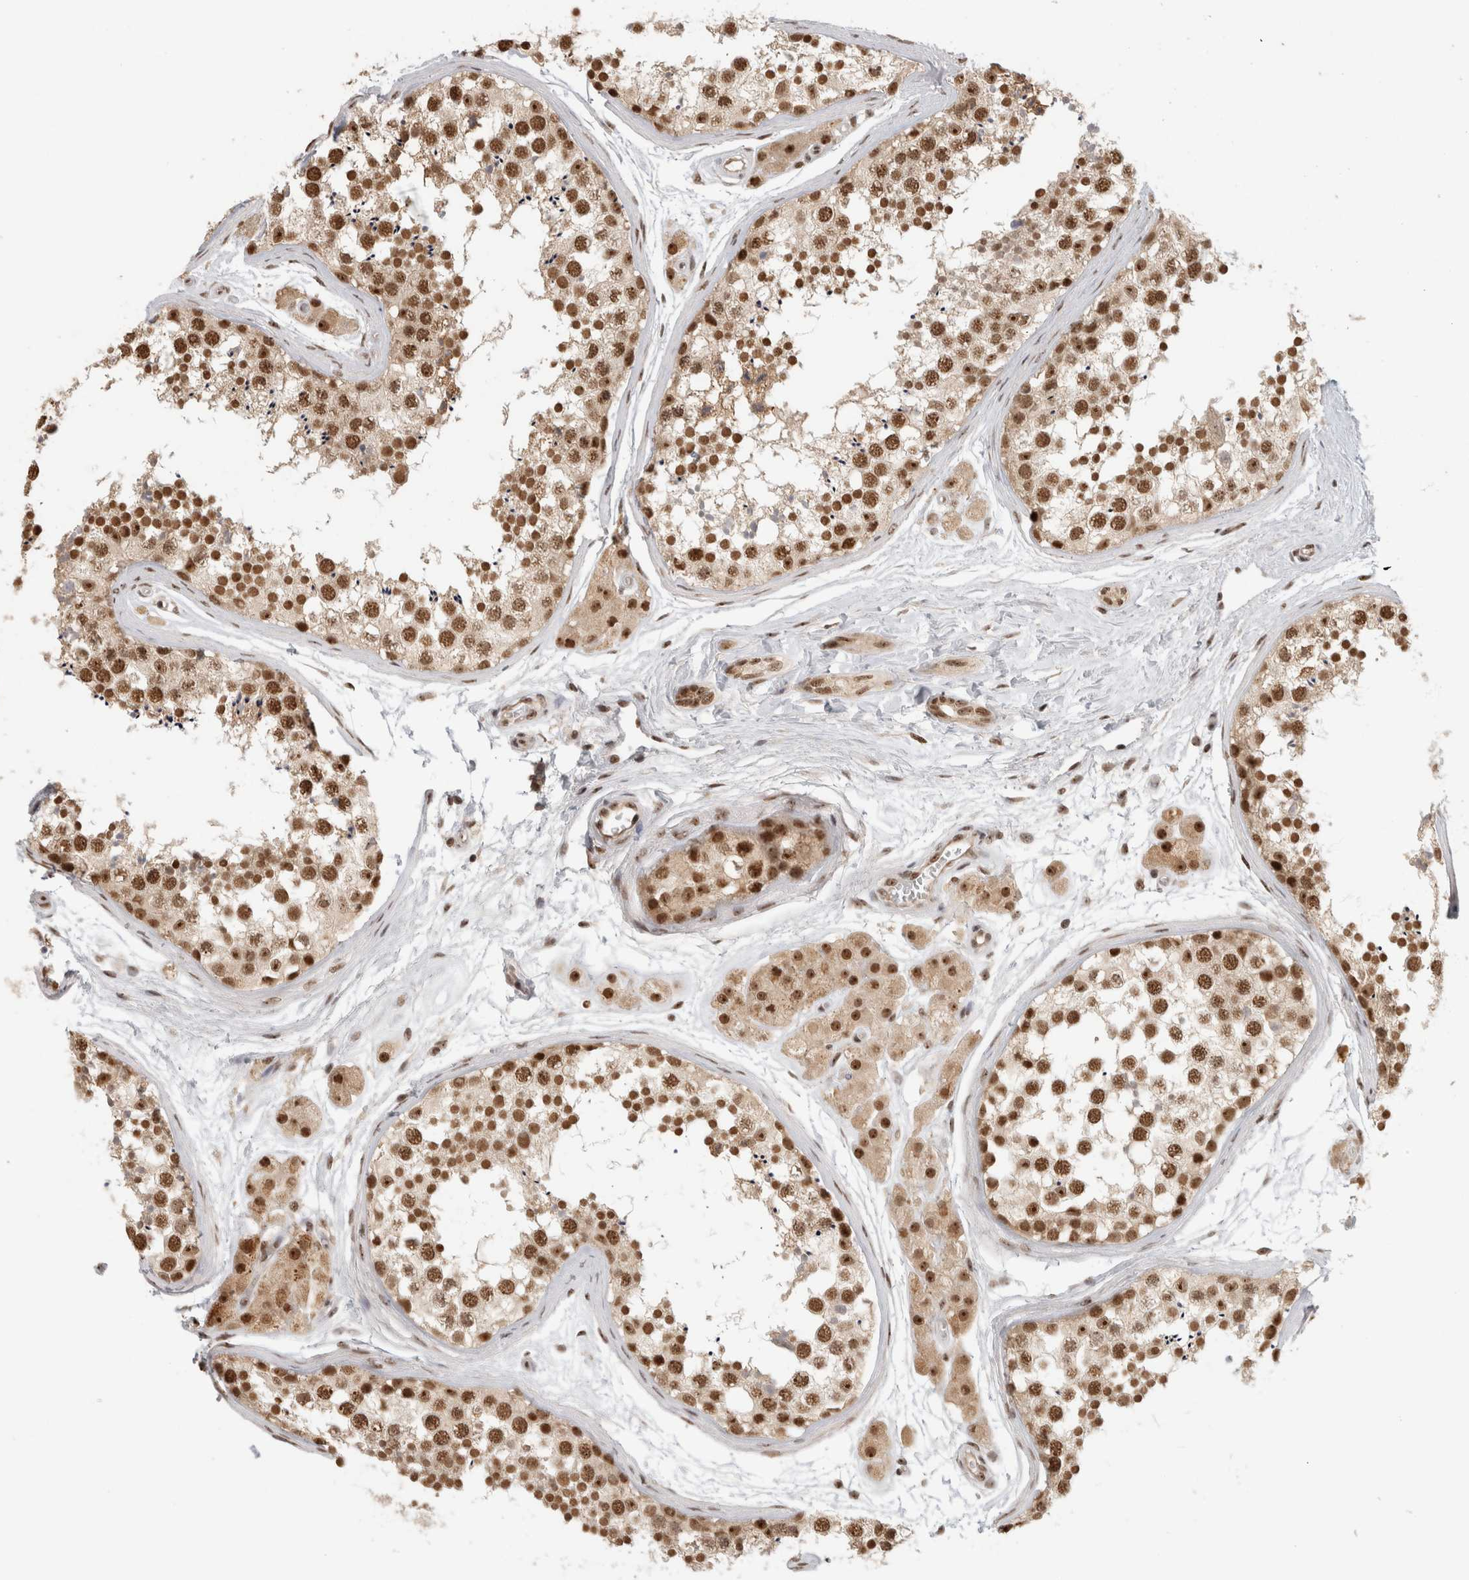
{"staining": {"intensity": "strong", "quantity": ">75%", "location": "nuclear"}, "tissue": "testis", "cell_type": "Cells in seminiferous ducts", "image_type": "normal", "snomed": [{"axis": "morphology", "description": "Normal tissue, NOS"}, {"axis": "topography", "description": "Testis"}], "caption": "Immunohistochemistry staining of normal testis, which shows high levels of strong nuclear expression in approximately >75% of cells in seminiferous ducts indicating strong nuclear protein positivity. The staining was performed using DAB (brown) for protein detection and nuclei were counterstained in hematoxylin (blue).", "gene": "EBNA1BP2", "patient": {"sex": "male", "age": 56}}